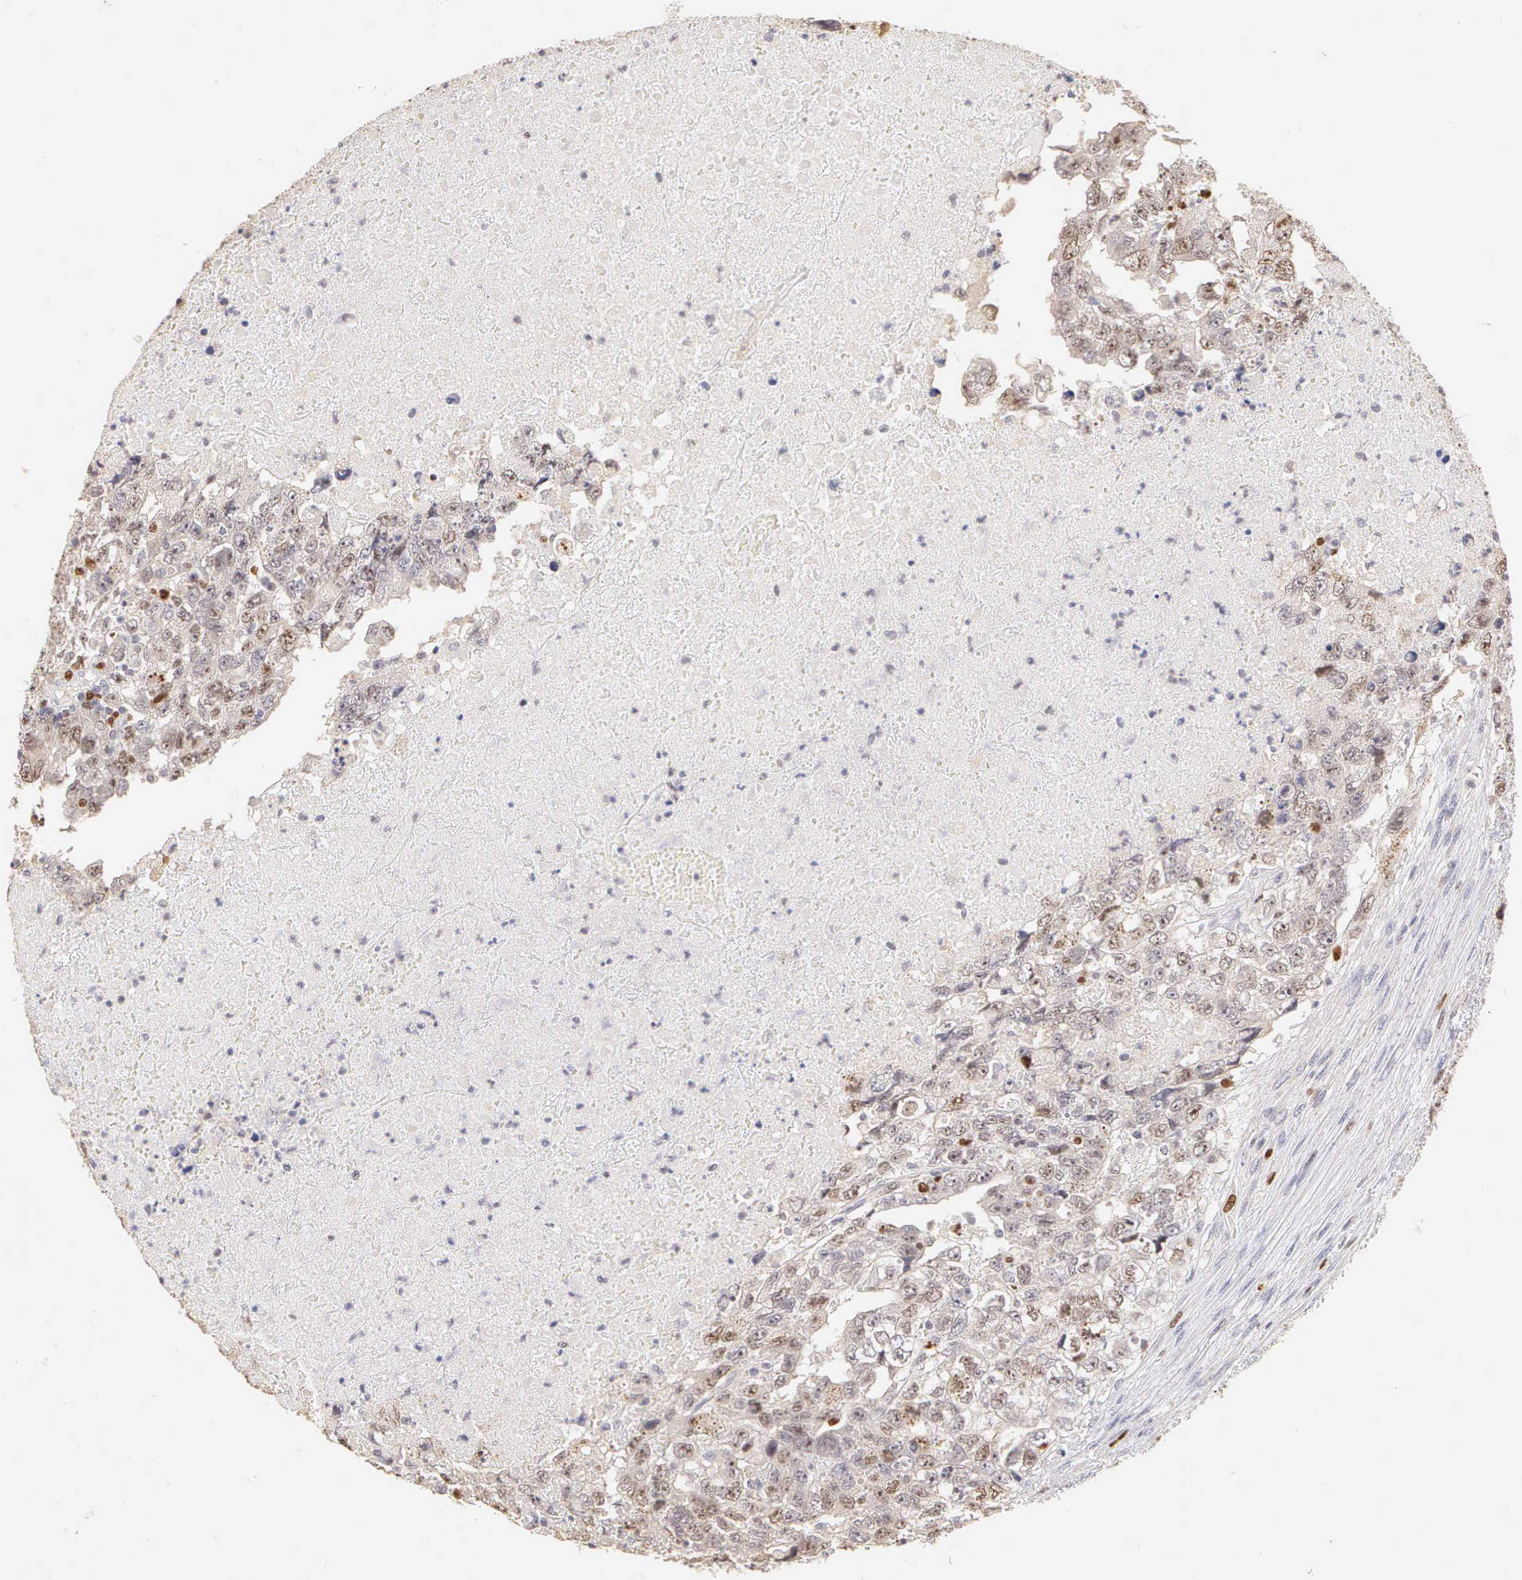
{"staining": {"intensity": "moderate", "quantity": ">75%", "location": "nuclear"}, "tissue": "testis cancer", "cell_type": "Tumor cells", "image_type": "cancer", "snomed": [{"axis": "morphology", "description": "Carcinoma, Embryonal, NOS"}, {"axis": "topography", "description": "Testis"}], "caption": "Protein expression analysis of testis cancer displays moderate nuclear expression in approximately >75% of tumor cells.", "gene": "MKI67", "patient": {"sex": "male", "age": 36}}